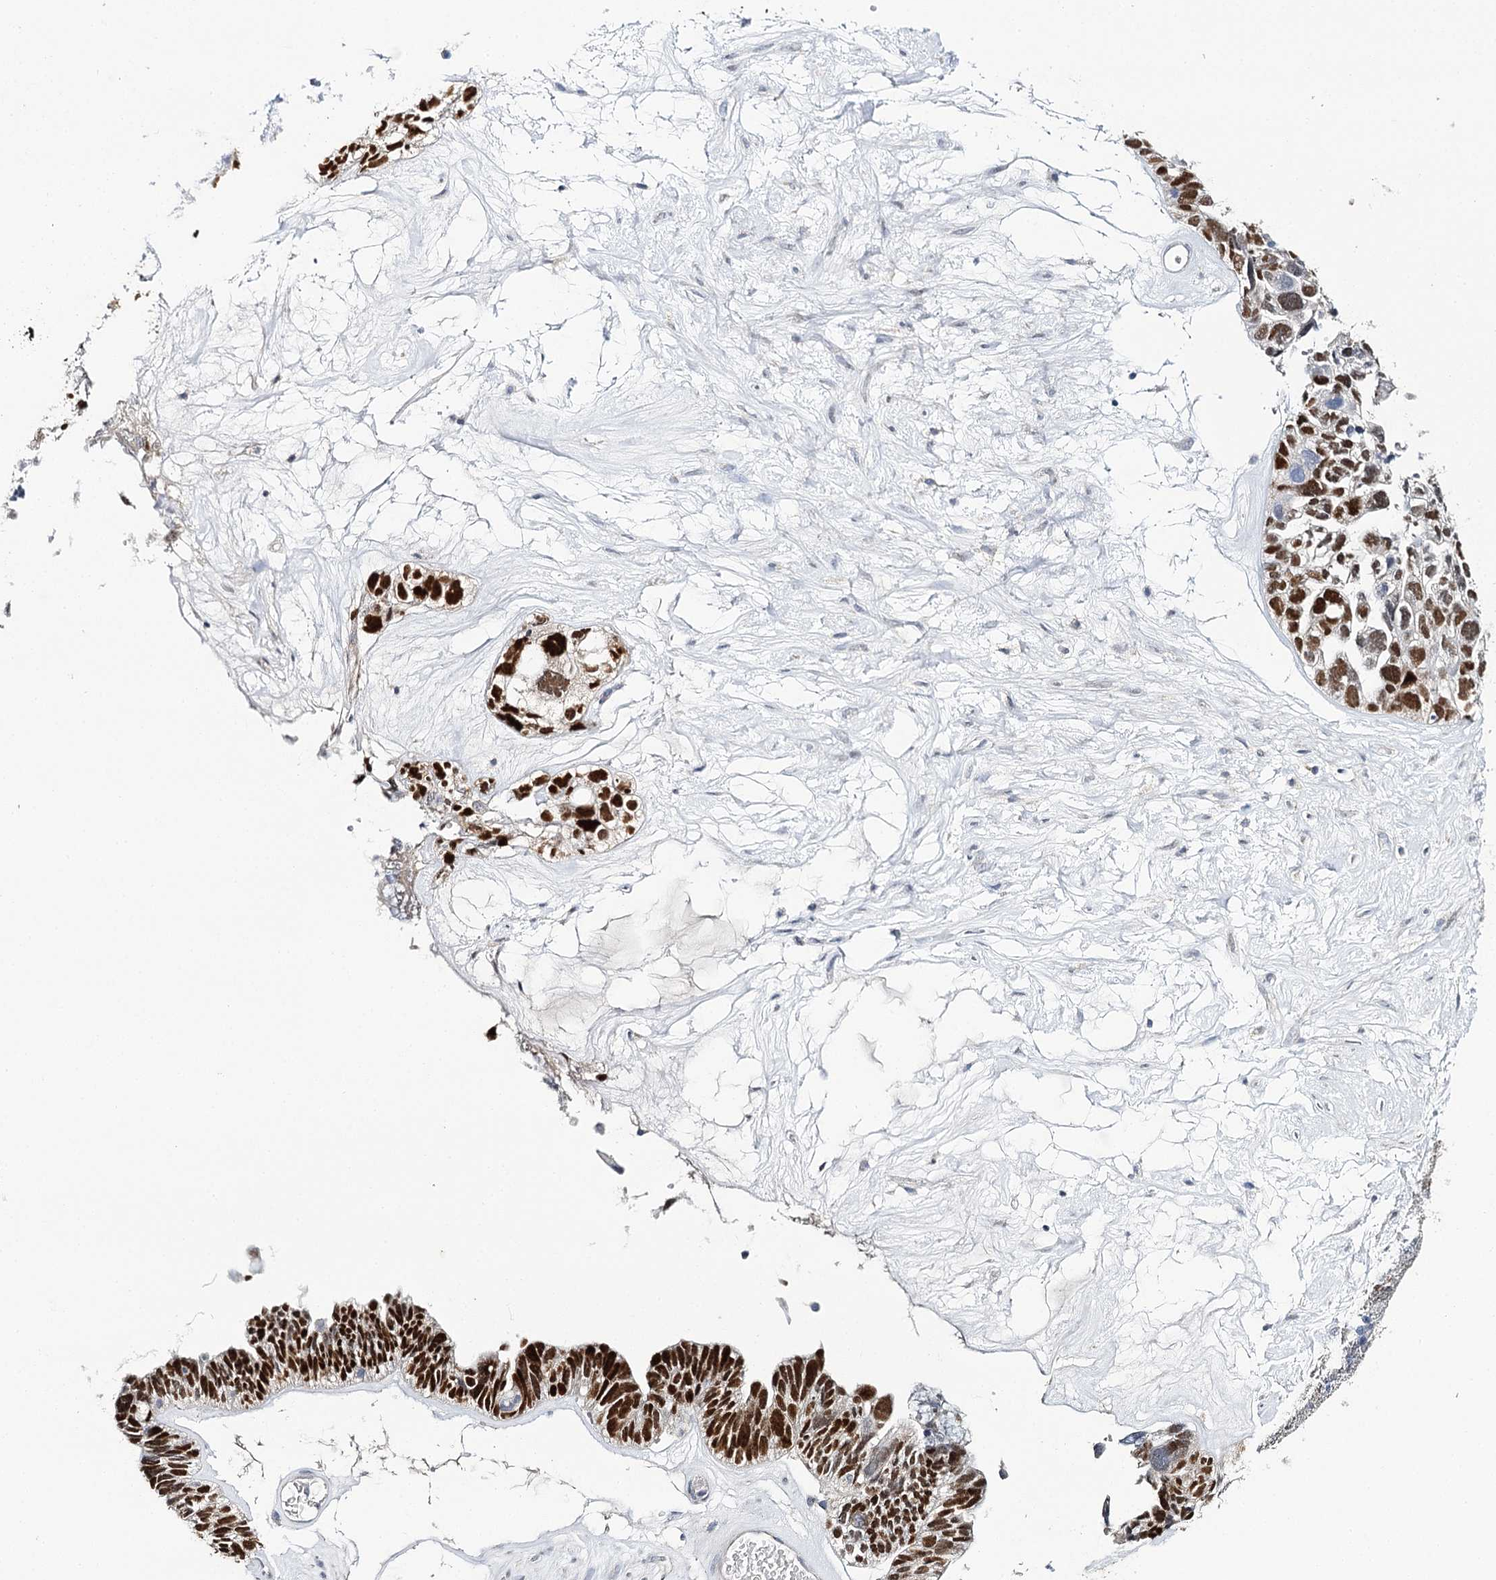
{"staining": {"intensity": "strong", "quantity": ">75%", "location": "nuclear"}, "tissue": "ovarian cancer", "cell_type": "Tumor cells", "image_type": "cancer", "snomed": [{"axis": "morphology", "description": "Cystadenocarcinoma, serous, NOS"}, {"axis": "topography", "description": "Ovary"}], "caption": "Immunohistochemical staining of human ovarian cancer (serous cystadenocarcinoma) reveals high levels of strong nuclear protein staining in approximately >75% of tumor cells. (DAB (3,3'-diaminobenzidine) IHC, brown staining for protein, blue staining for nuclei).", "gene": "TP53", "patient": {"sex": "female", "age": 79}}